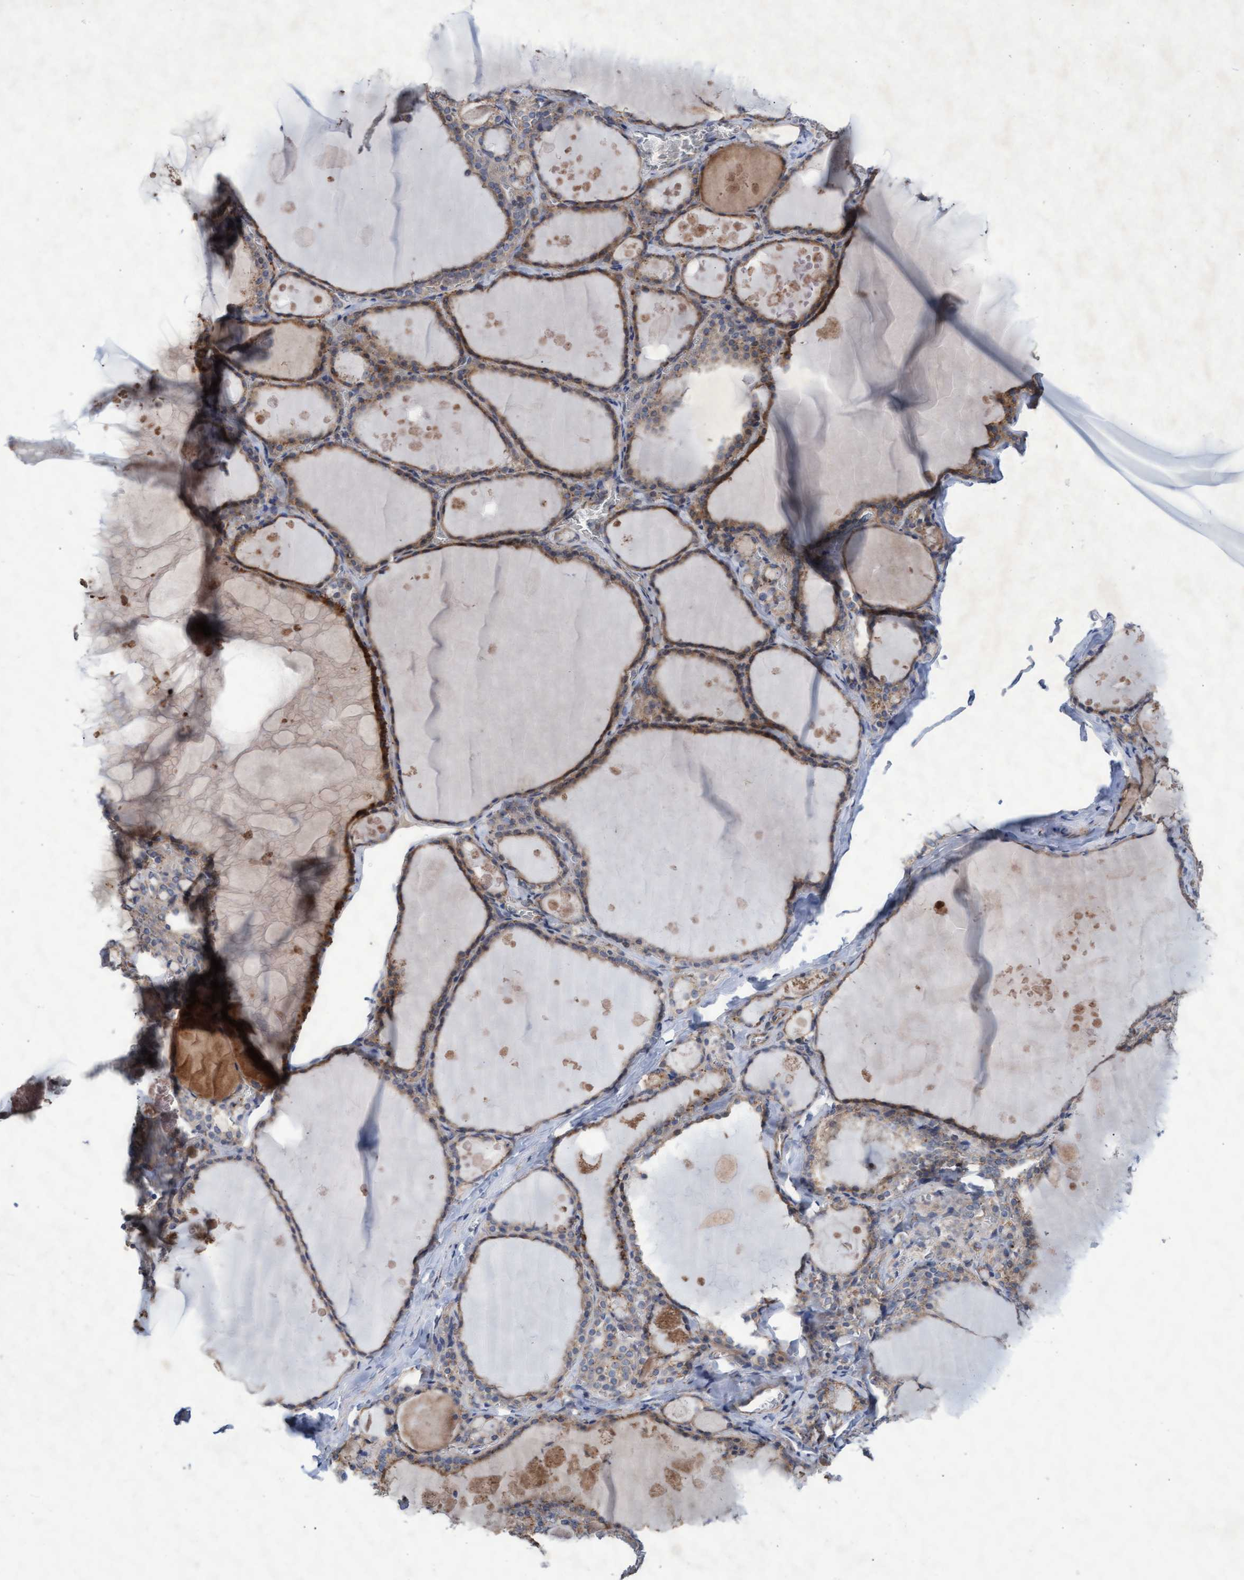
{"staining": {"intensity": "weak", "quantity": ">75%", "location": "cytoplasmic/membranous"}, "tissue": "thyroid gland", "cell_type": "Glandular cells", "image_type": "normal", "snomed": [{"axis": "morphology", "description": "Normal tissue, NOS"}, {"axis": "topography", "description": "Thyroid gland"}], "caption": "Thyroid gland stained with DAB IHC displays low levels of weak cytoplasmic/membranous positivity in approximately >75% of glandular cells.", "gene": "ABCF2", "patient": {"sex": "male", "age": 56}}